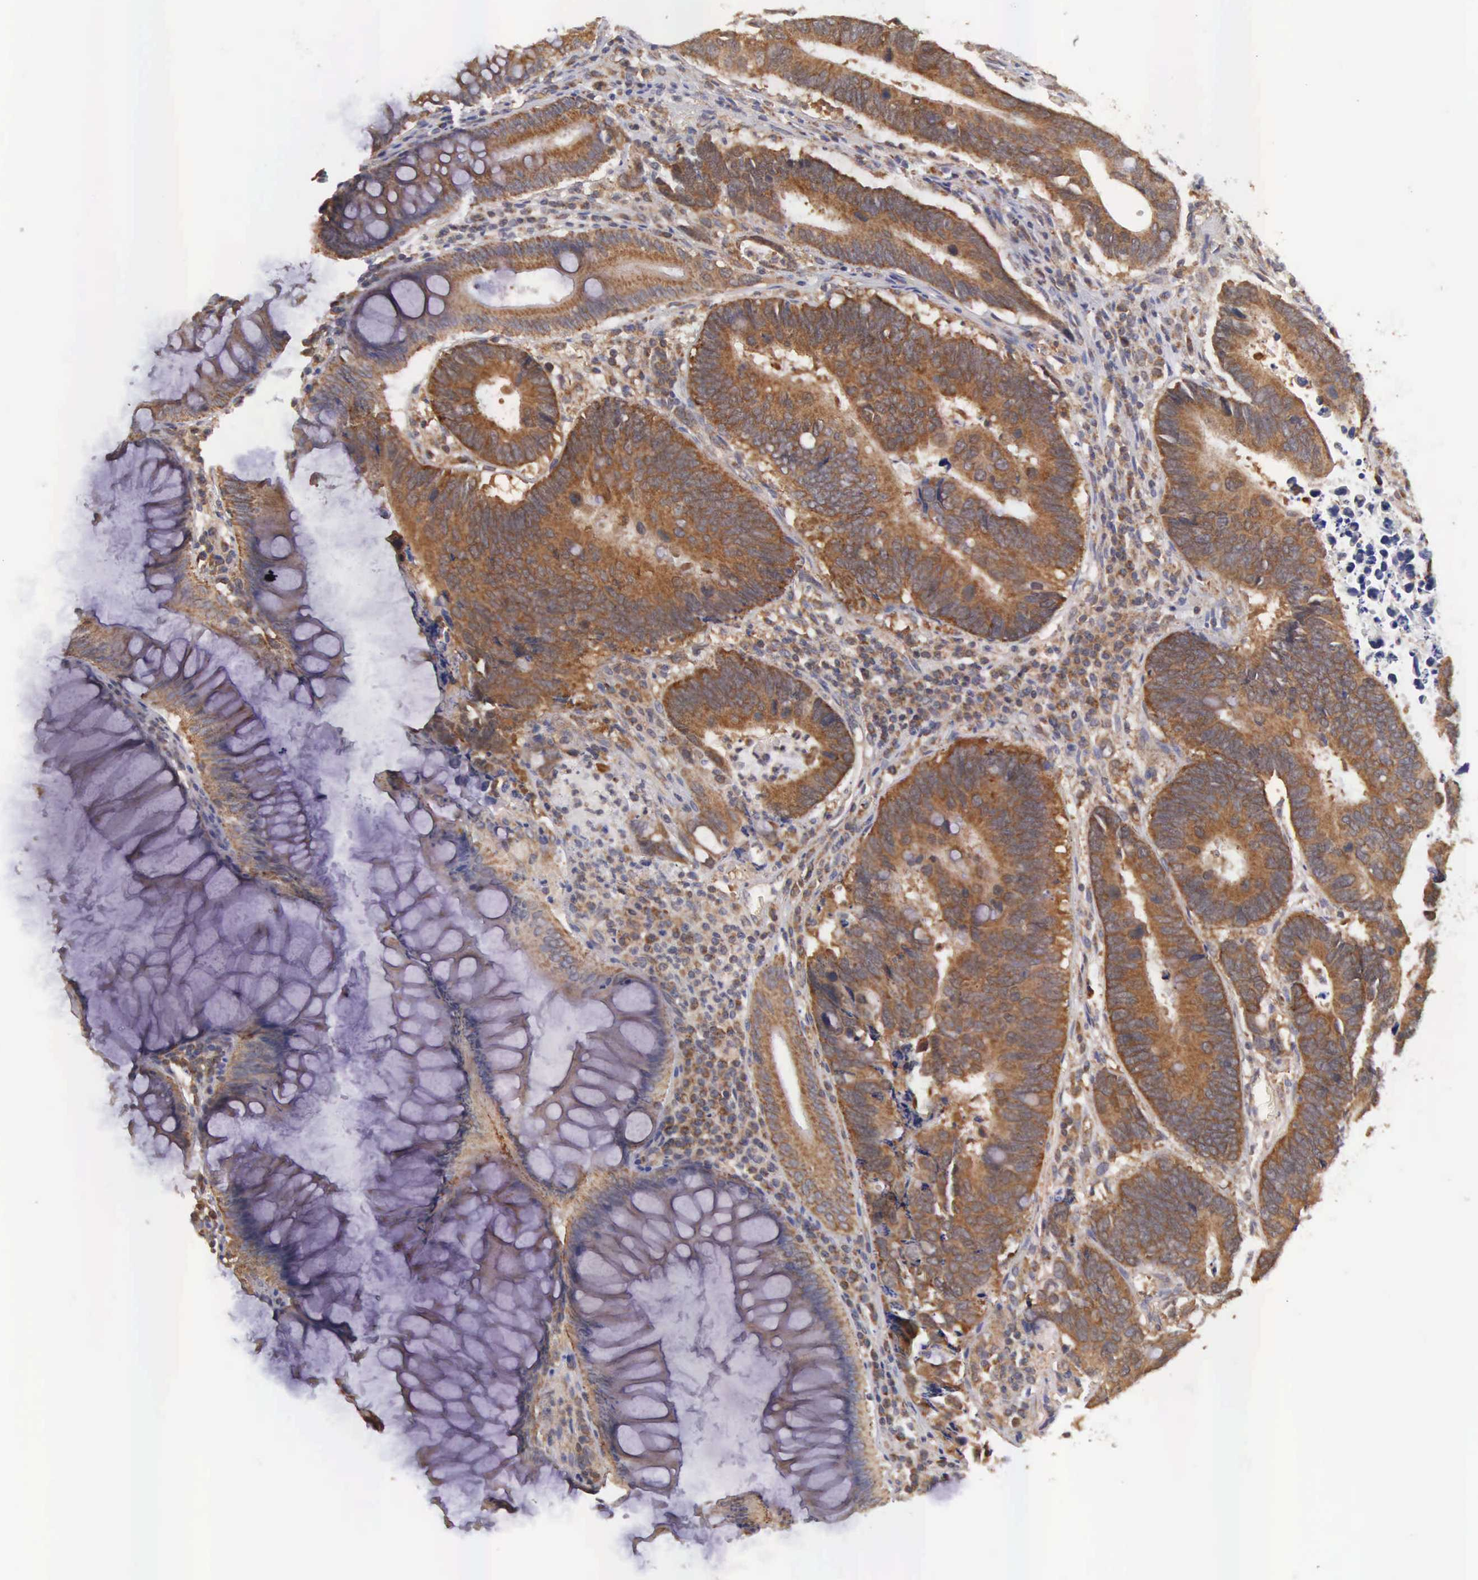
{"staining": {"intensity": "strong", "quantity": ">75%", "location": "cytoplasmic/membranous"}, "tissue": "colorectal cancer", "cell_type": "Tumor cells", "image_type": "cancer", "snomed": [{"axis": "morphology", "description": "Adenocarcinoma, NOS"}, {"axis": "topography", "description": "Colon"}], "caption": "High-power microscopy captured an immunohistochemistry (IHC) micrograph of colorectal adenocarcinoma, revealing strong cytoplasmic/membranous staining in approximately >75% of tumor cells.", "gene": "DHRS1", "patient": {"sex": "male", "age": 49}}